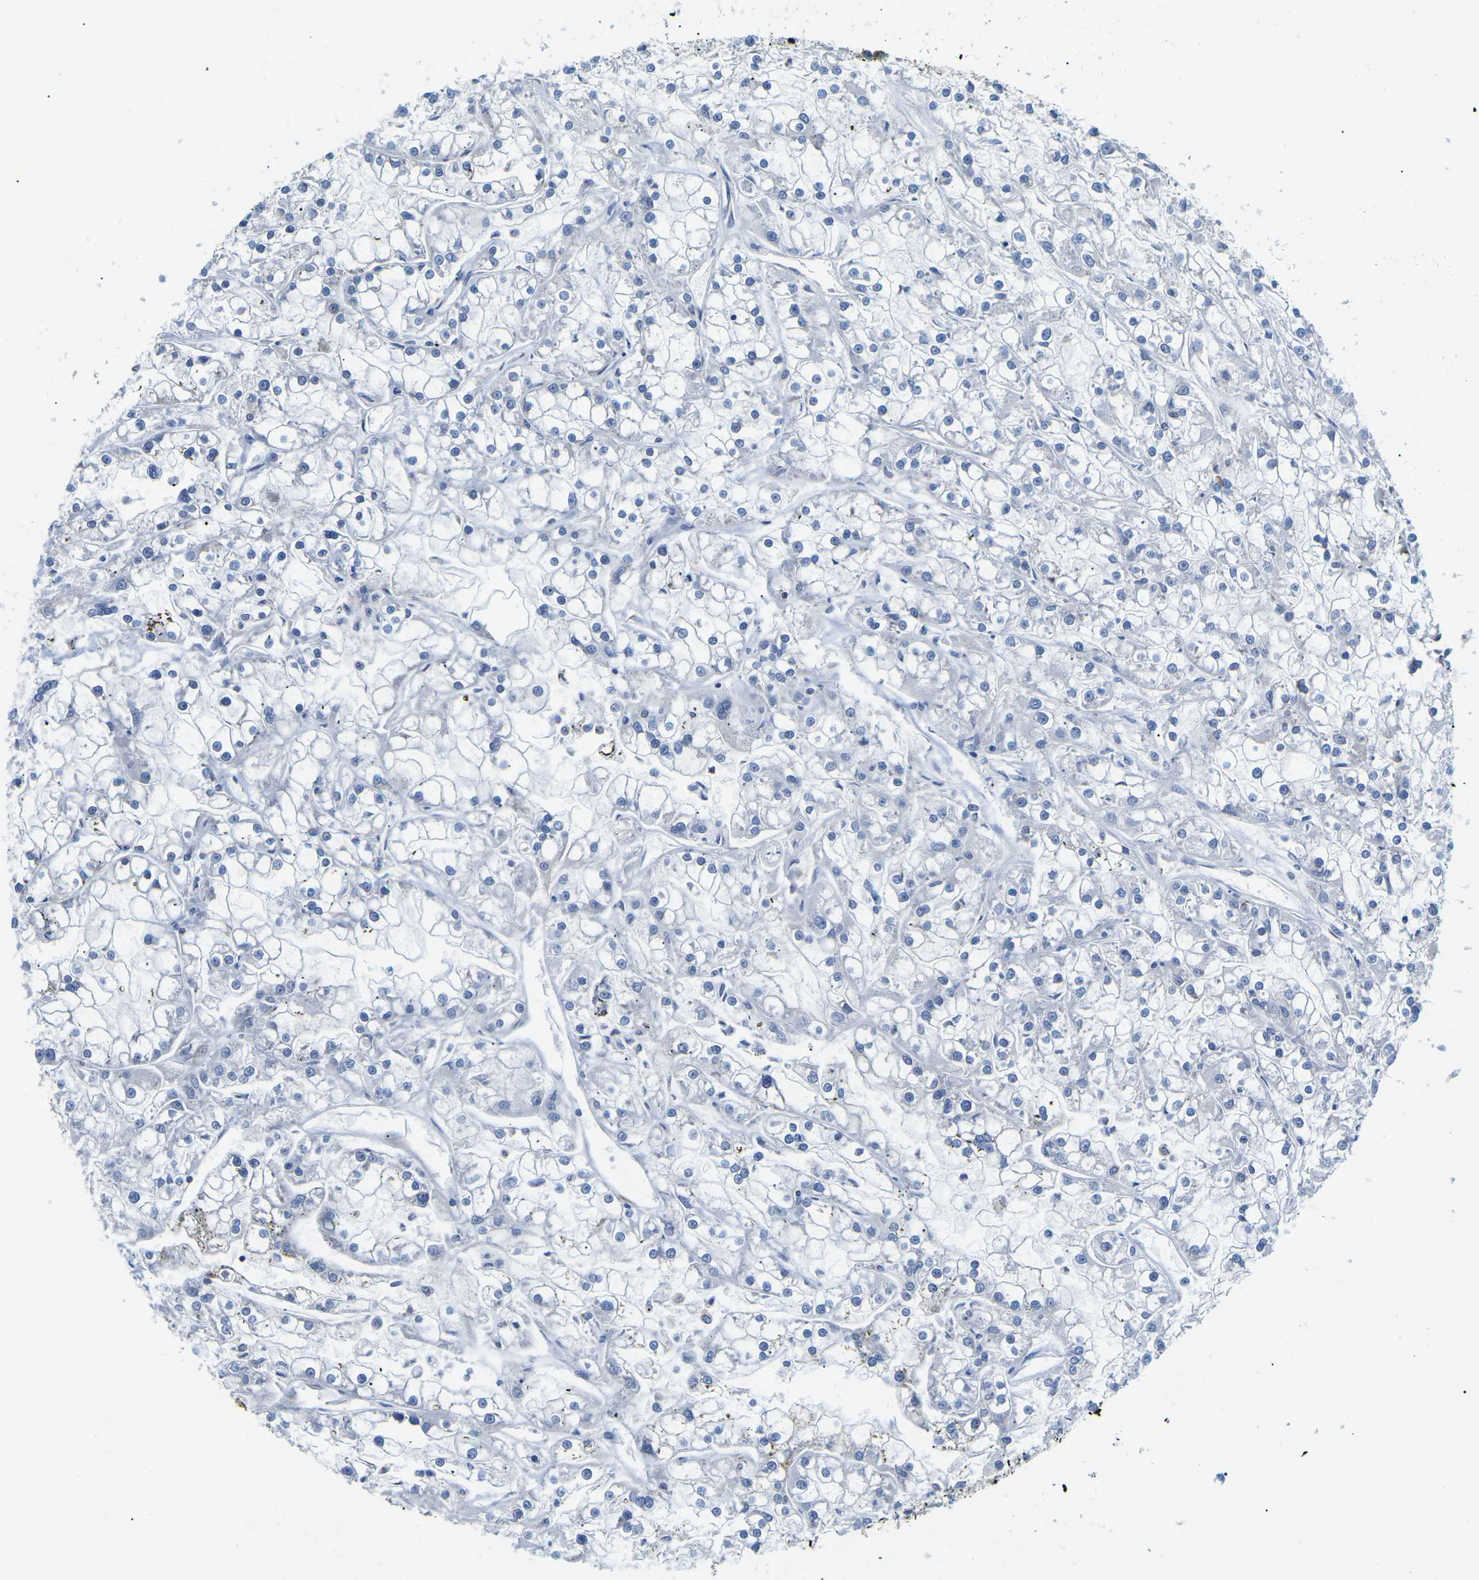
{"staining": {"intensity": "negative", "quantity": "none", "location": "none"}, "tissue": "renal cancer", "cell_type": "Tumor cells", "image_type": "cancer", "snomed": [{"axis": "morphology", "description": "Adenocarcinoma, NOS"}, {"axis": "topography", "description": "Kidney"}], "caption": "DAB immunohistochemical staining of human adenocarcinoma (renal) exhibits no significant expression in tumor cells. The staining was performed using DAB to visualize the protein expression in brown, while the nuclei were stained in blue with hematoxylin (Magnification: 20x).", "gene": "TMEFF2", "patient": {"sex": "female", "age": 52}}